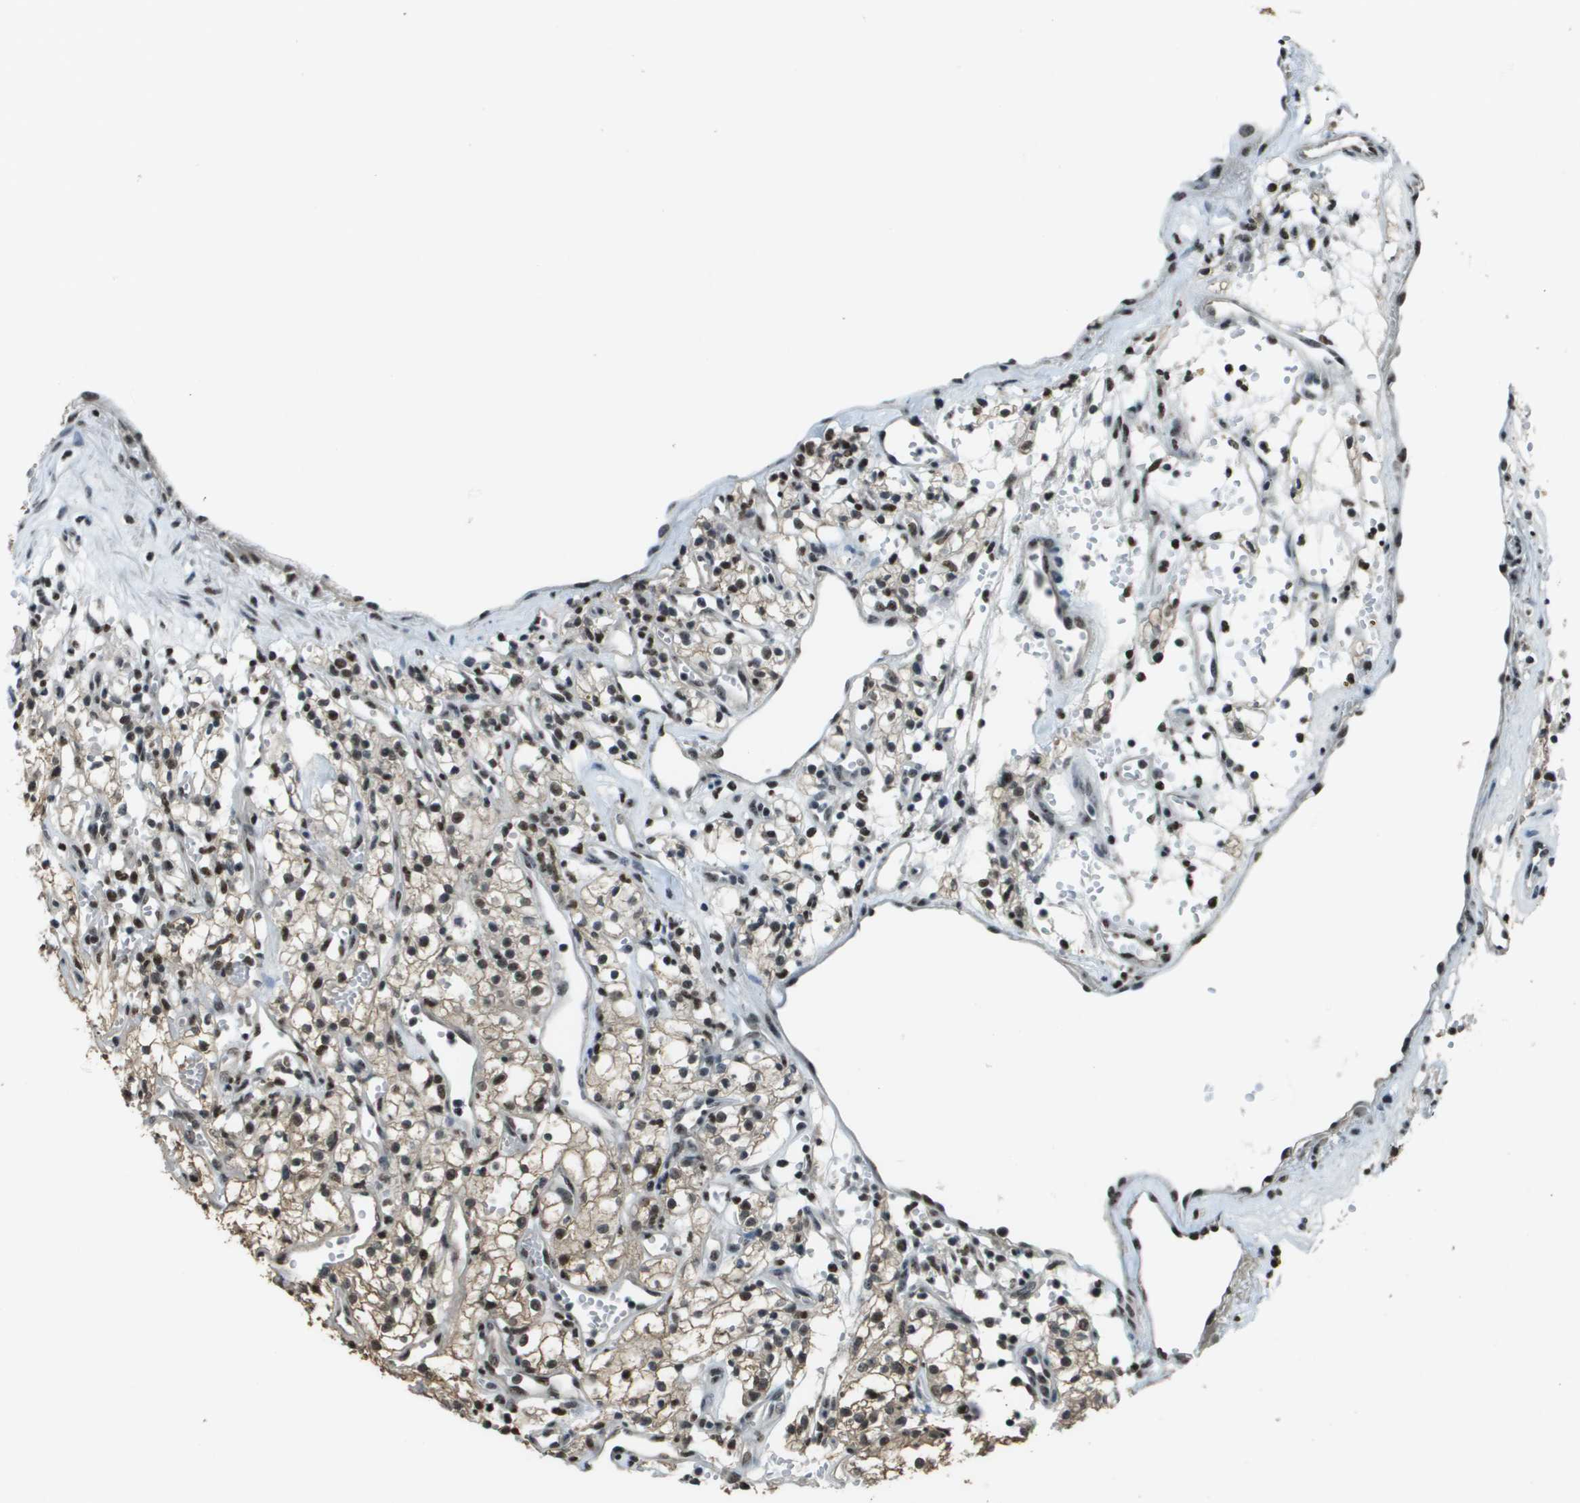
{"staining": {"intensity": "strong", "quantity": ">75%", "location": "nuclear"}, "tissue": "renal cancer", "cell_type": "Tumor cells", "image_type": "cancer", "snomed": [{"axis": "morphology", "description": "Adenocarcinoma, NOS"}, {"axis": "topography", "description": "Kidney"}], "caption": "Tumor cells reveal high levels of strong nuclear expression in approximately >75% of cells in adenocarcinoma (renal). (IHC, brightfield microscopy, high magnification).", "gene": "SP100", "patient": {"sex": "male", "age": 59}}